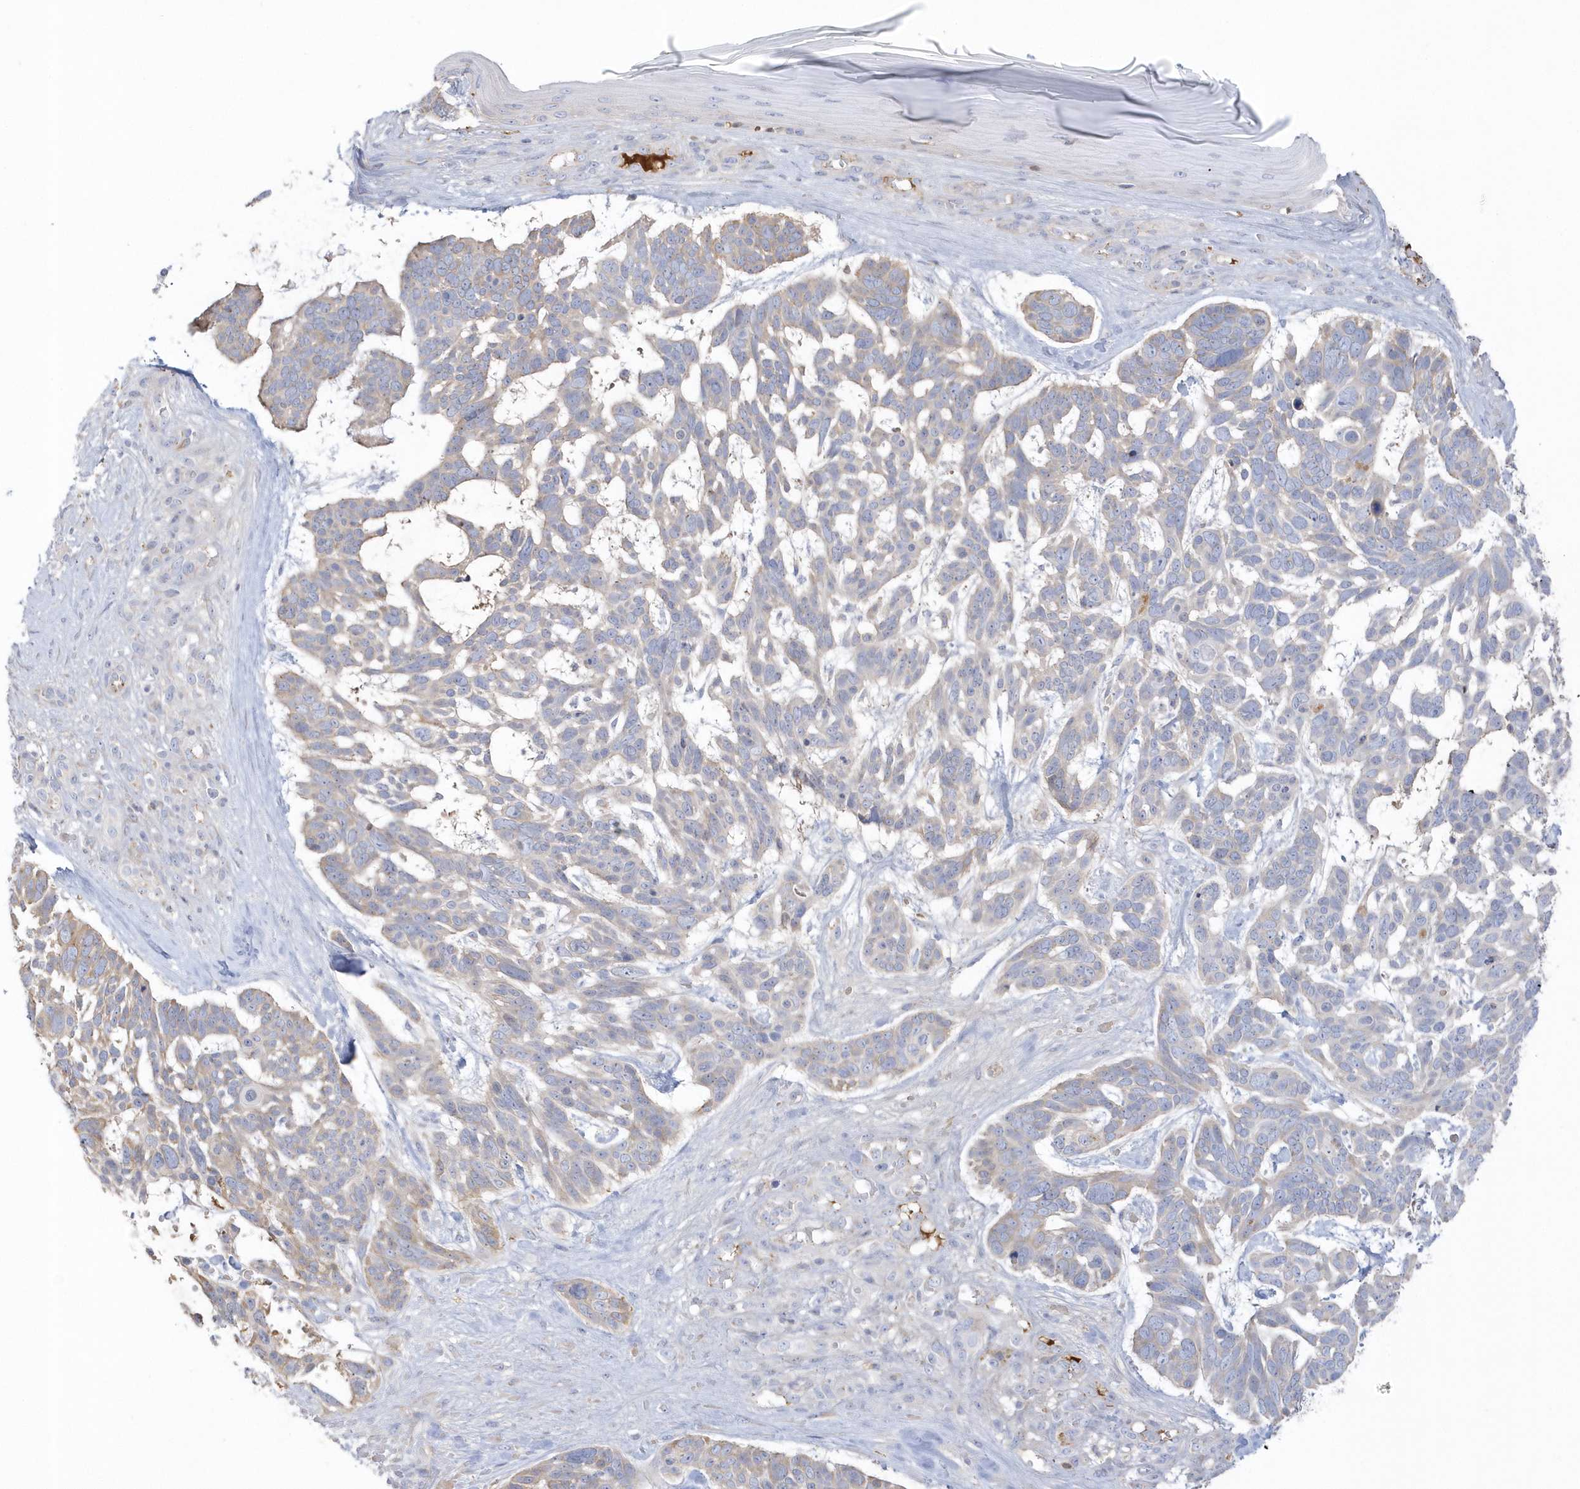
{"staining": {"intensity": "weak", "quantity": "25%-75%", "location": "cytoplasmic/membranous"}, "tissue": "skin cancer", "cell_type": "Tumor cells", "image_type": "cancer", "snomed": [{"axis": "morphology", "description": "Basal cell carcinoma"}, {"axis": "topography", "description": "Skin"}], "caption": "High-power microscopy captured an immunohistochemistry histopathology image of skin basal cell carcinoma, revealing weak cytoplasmic/membranous staining in about 25%-75% of tumor cells.", "gene": "SEMA3D", "patient": {"sex": "male", "age": 88}}